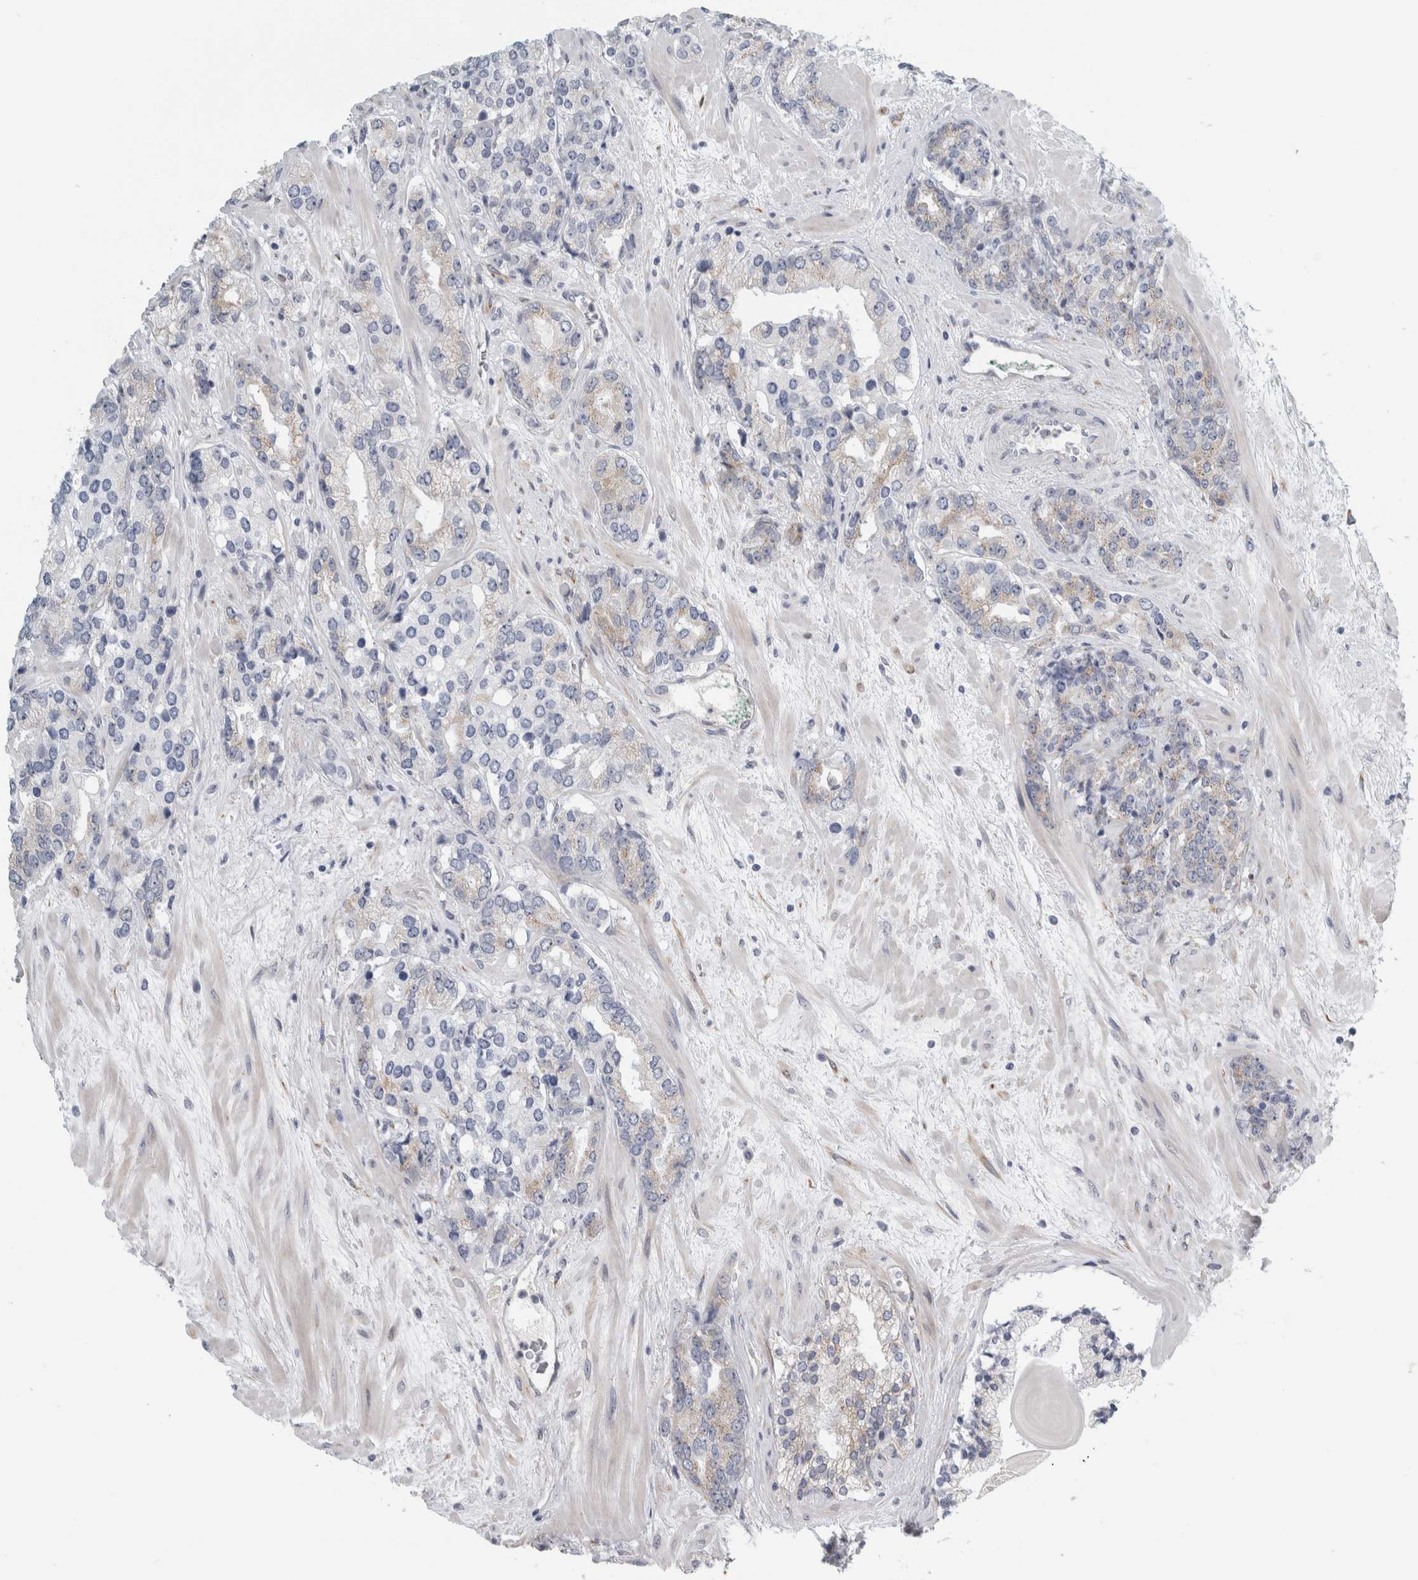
{"staining": {"intensity": "negative", "quantity": "none", "location": "none"}, "tissue": "prostate cancer", "cell_type": "Tumor cells", "image_type": "cancer", "snomed": [{"axis": "morphology", "description": "Adenocarcinoma, High grade"}, {"axis": "topography", "description": "Prostate"}], "caption": "Tumor cells are negative for protein expression in human high-grade adenocarcinoma (prostate). (DAB IHC, high magnification).", "gene": "B3GNT3", "patient": {"sex": "male", "age": 71}}